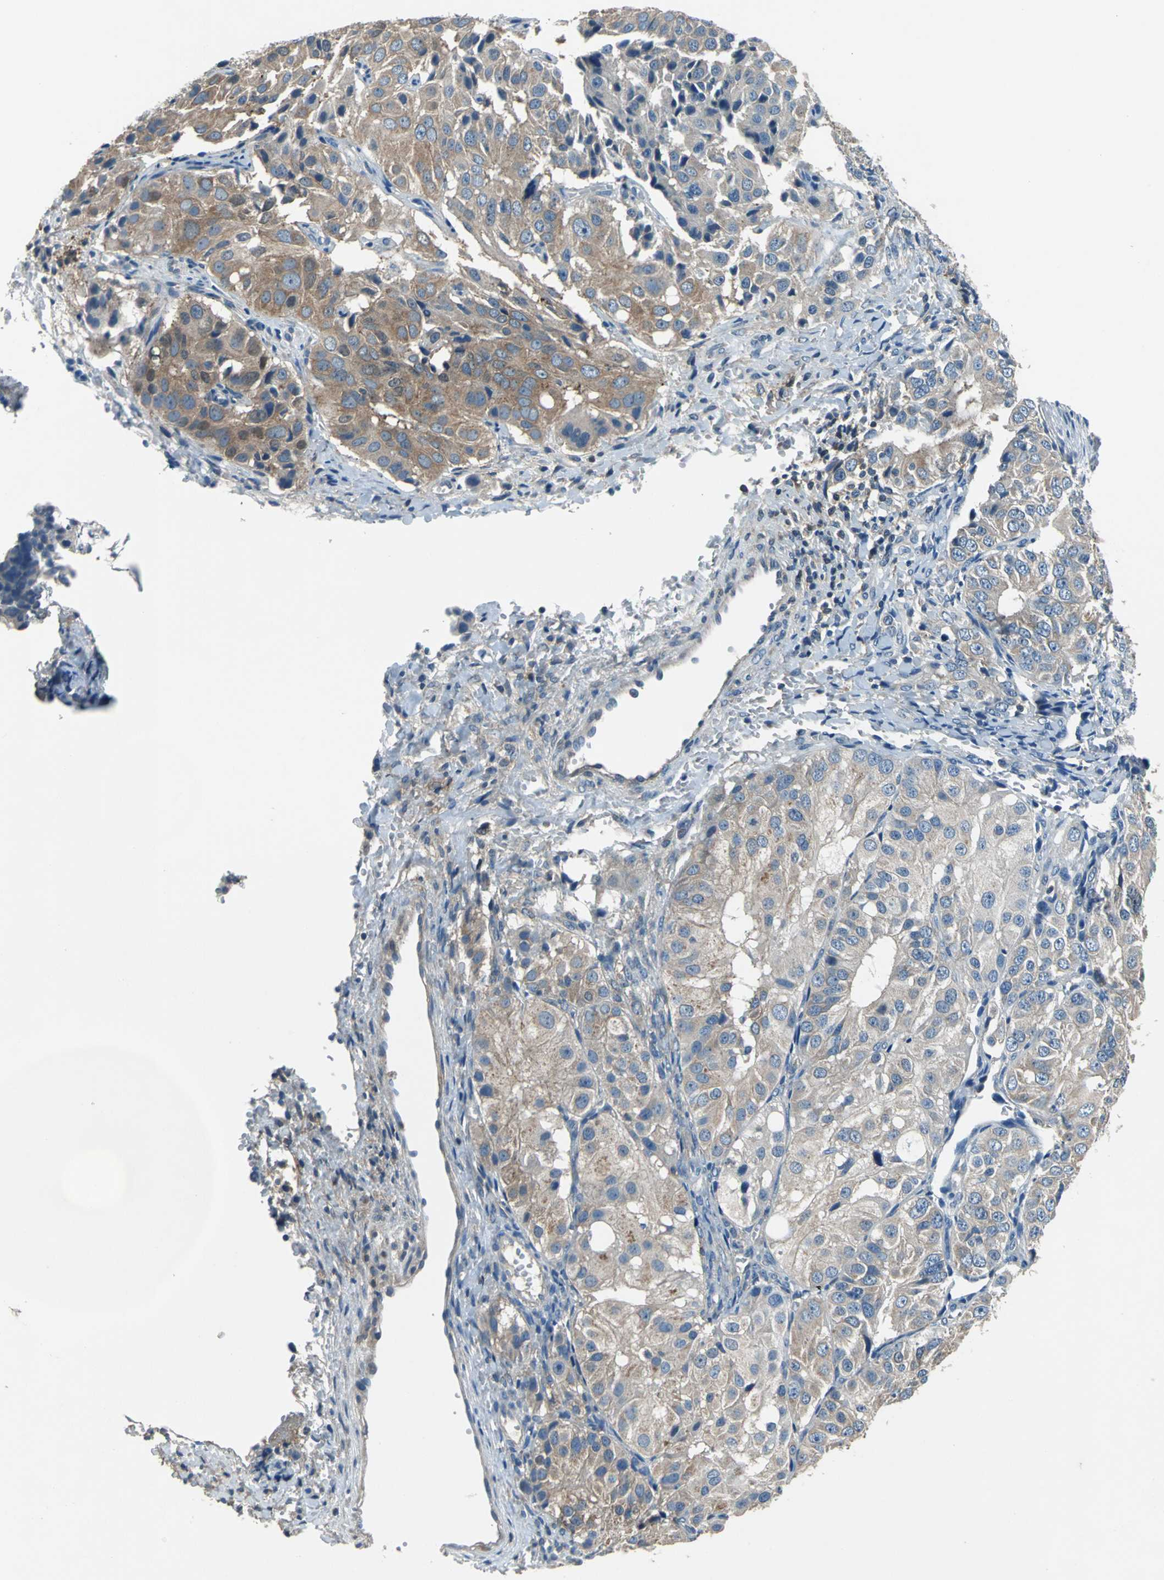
{"staining": {"intensity": "weak", "quantity": "25%-75%", "location": "cytoplasmic/membranous"}, "tissue": "ovarian cancer", "cell_type": "Tumor cells", "image_type": "cancer", "snomed": [{"axis": "morphology", "description": "Carcinoma, endometroid"}, {"axis": "topography", "description": "Ovary"}], "caption": "An immunohistochemistry micrograph of tumor tissue is shown. Protein staining in brown highlights weak cytoplasmic/membranous positivity in ovarian cancer within tumor cells. The staining was performed using DAB, with brown indicating positive protein expression. Nuclei are stained blue with hematoxylin.", "gene": "PRKCA", "patient": {"sex": "female", "age": 51}}